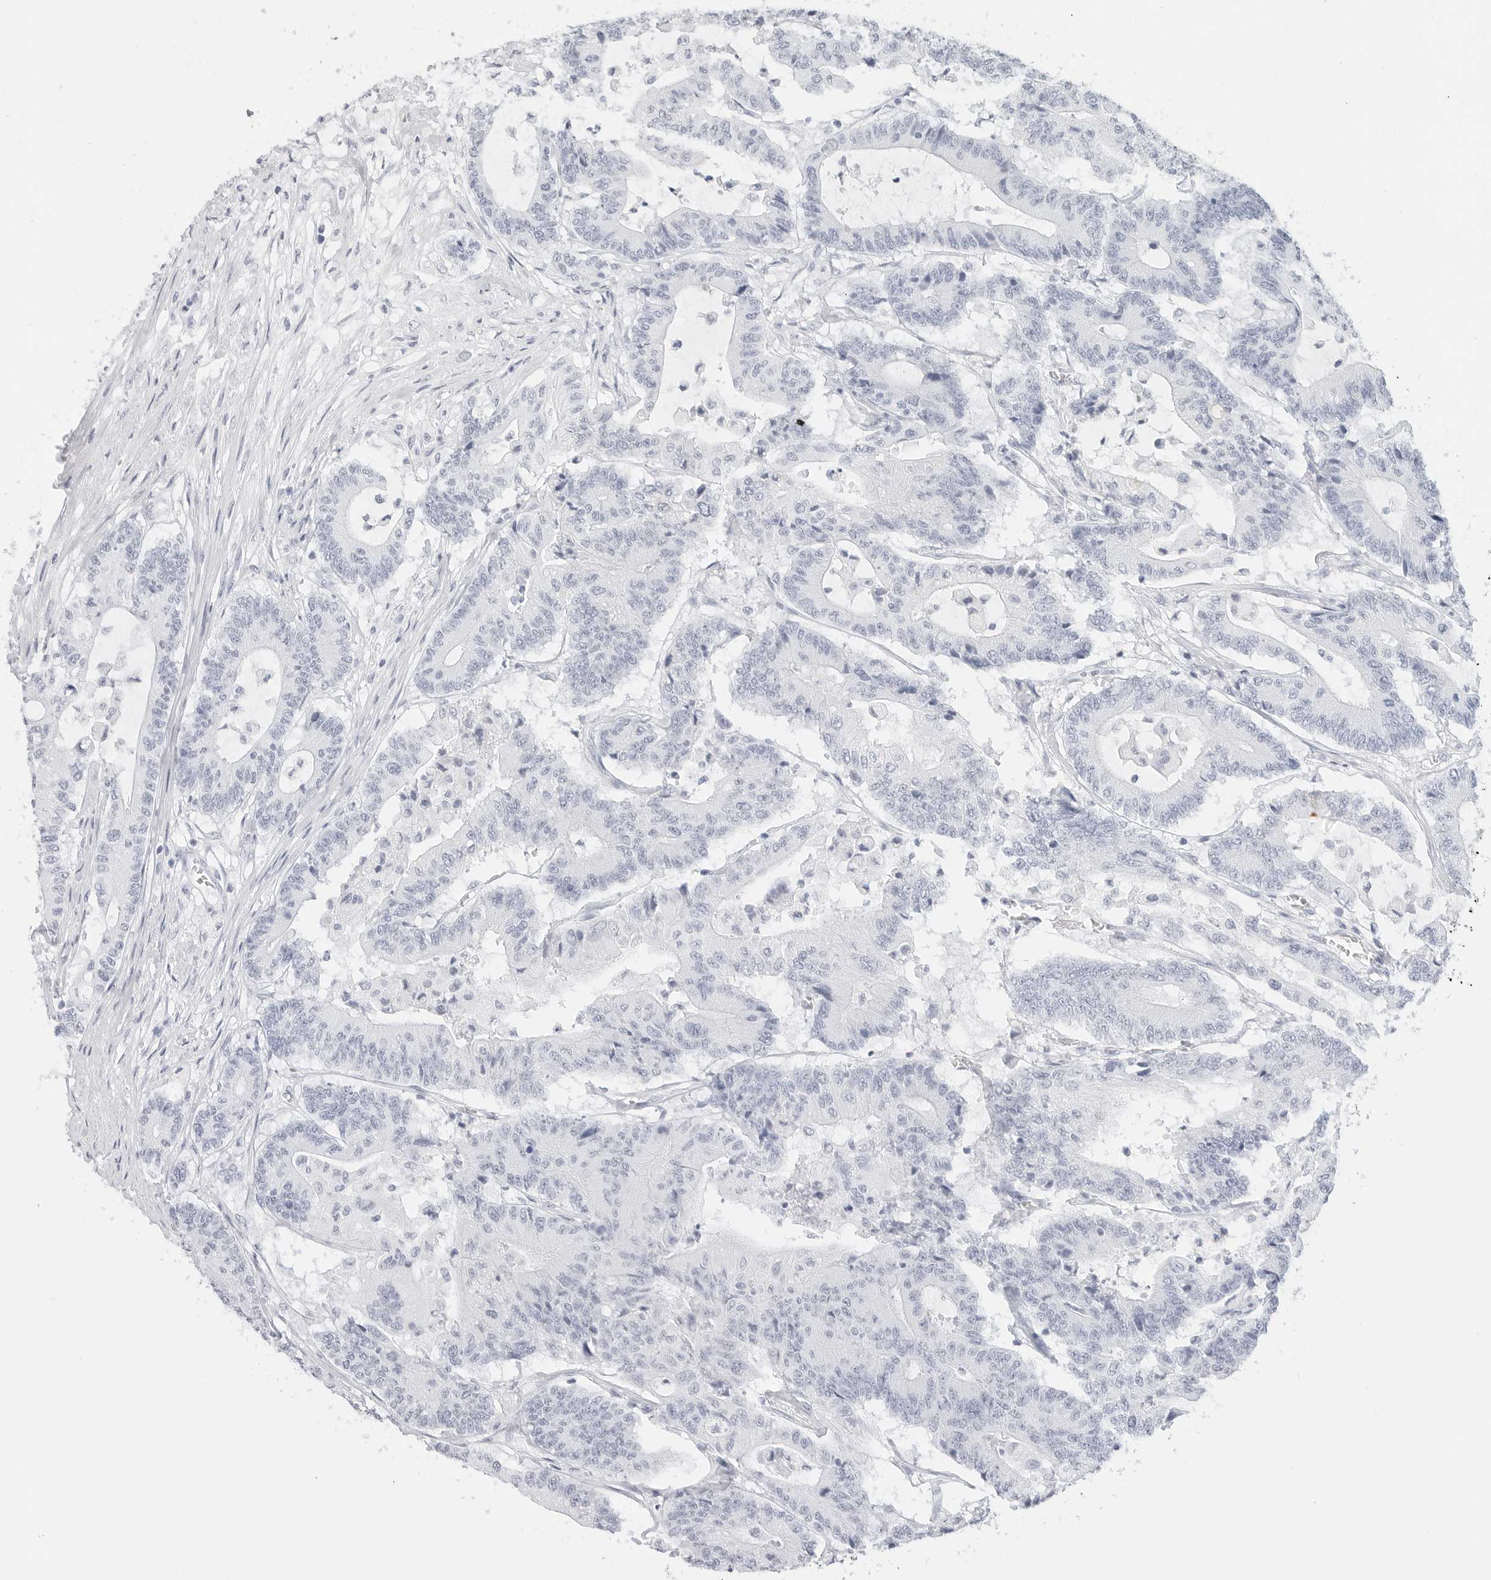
{"staining": {"intensity": "negative", "quantity": "none", "location": "none"}, "tissue": "colorectal cancer", "cell_type": "Tumor cells", "image_type": "cancer", "snomed": [{"axis": "morphology", "description": "Adenocarcinoma, NOS"}, {"axis": "topography", "description": "Colon"}], "caption": "A micrograph of colorectal cancer (adenocarcinoma) stained for a protein demonstrates no brown staining in tumor cells.", "gene": "TFF2", "patient": {"sex": "female", "age": 84}}